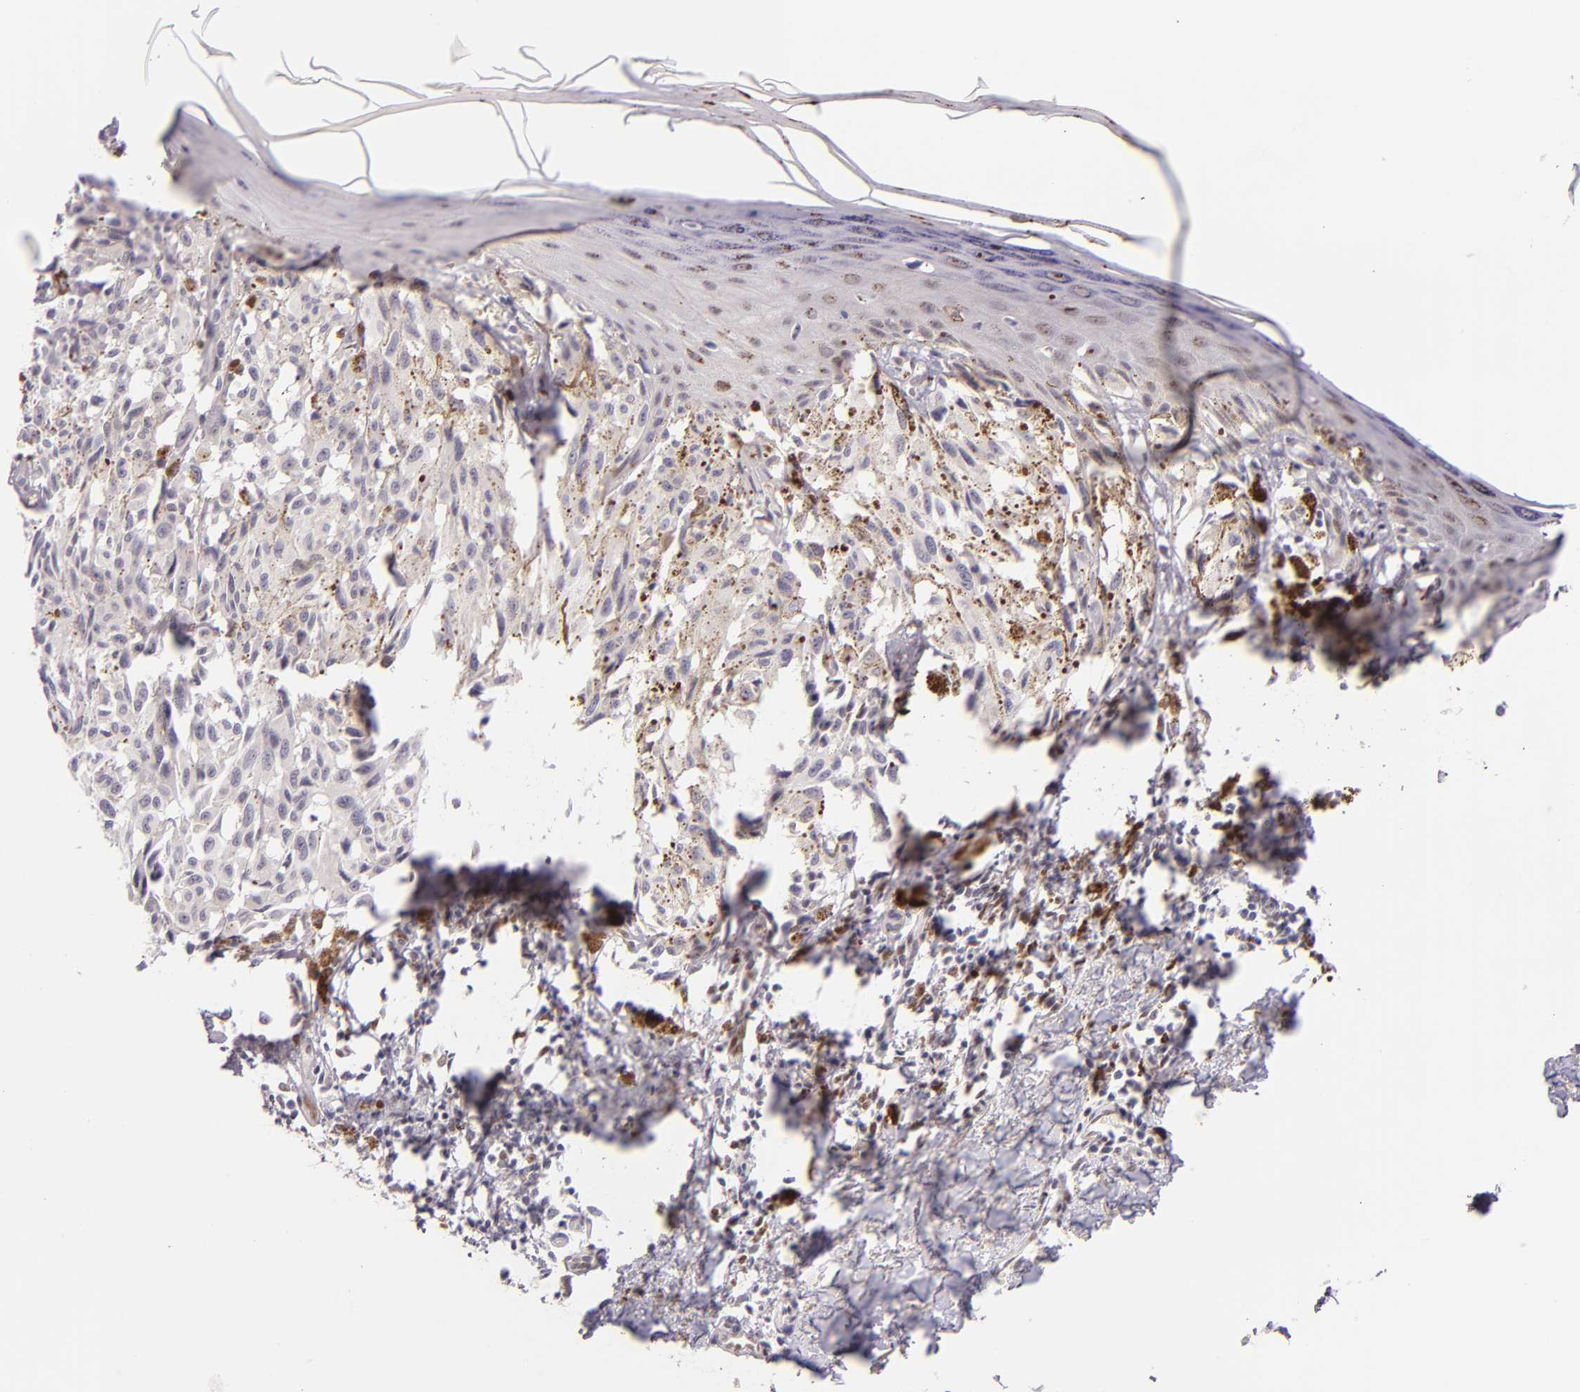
{"staining": {"intensity": "negative", "quantity": "none", "location": "none"}, "tissue": "melanoma", "cell_type": "Tumor cells", "image_type": "cancer", "snomed": [{"axis": "morphology", "description": "Malignant melanoma, NOS"}, {"axis": "topography", "description": "Skin"}], "caption": "Protein analysis of malignant melanoma shows no significant expression in tumor cells.", "gene": "BCL3", "patient": {"sex": "female", "age": 72}}